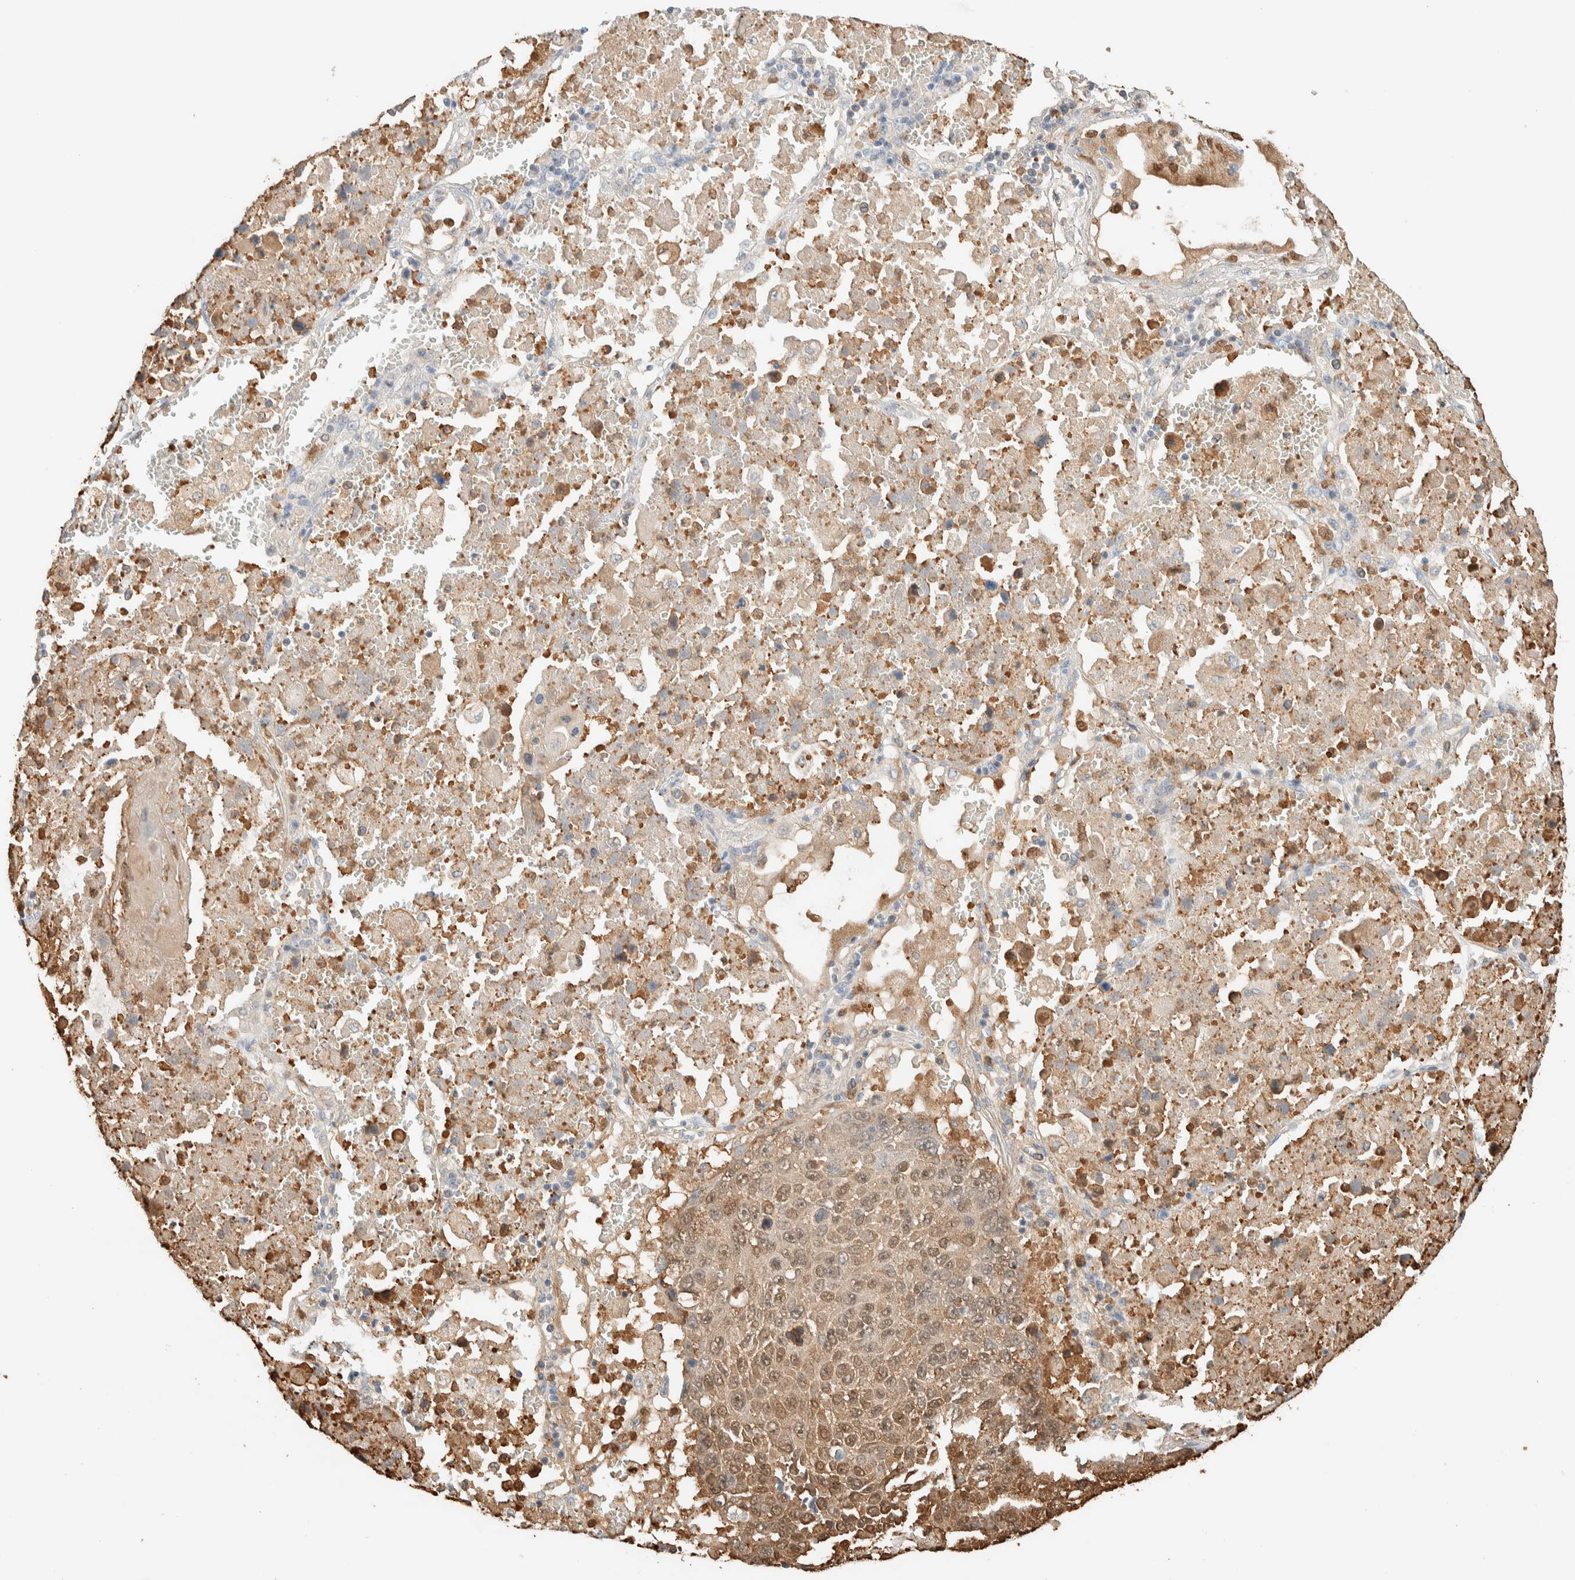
{"staining": {"intensity": "moderate", "quantity": ">75%", "location": "cytoplasmic/membranous,nuclear"}, "tissue": "lung cancer", "cell_type": "Tumor cells", "image_type": "cancer", "snomed": [{"axis": "morphology", "description": "Squamous cell carcinoma, NOS"}, {"axis": "topography", "description": "Lung"}], "caption": "Immunohistochemical staining of lung cancer (squamous cell carcinoma) displays medium levels of moderate cytoplasmic/membranous and nuclear positivity in about >75% of tumor cells. Ihc stains the protein of interest in brown and the nuclei are stained blue.", "gene": "SETD4", "patient": {"sex": "male", "age": 61}}